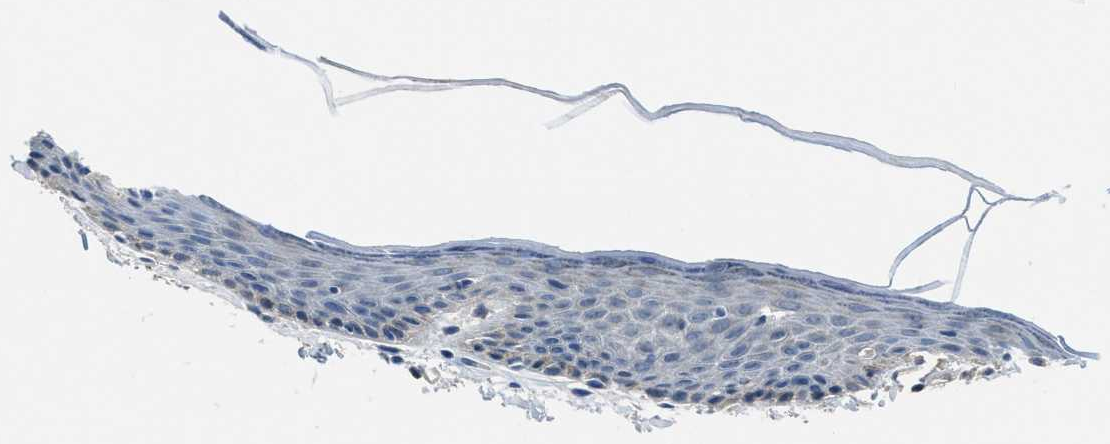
{"staining": {"intensity": "negative", "quantity": "none", "location": "none"}, "tissue": "skin", "cell_type": "Epidermal cells", "image_type": "normal", "snomed": [{"axis": "morphology", "description": "Normal tissue, NOS"}, {"axis": "topography", "description": "Vulva"}], "caption": "DAB (3,3'-diaminobenzidine) immunohistochemical staining of benign skin reveals no significant staining in epidermal cells.", "gene": "MAP3K20", "patient": {"sex": "female", "age": 54}}